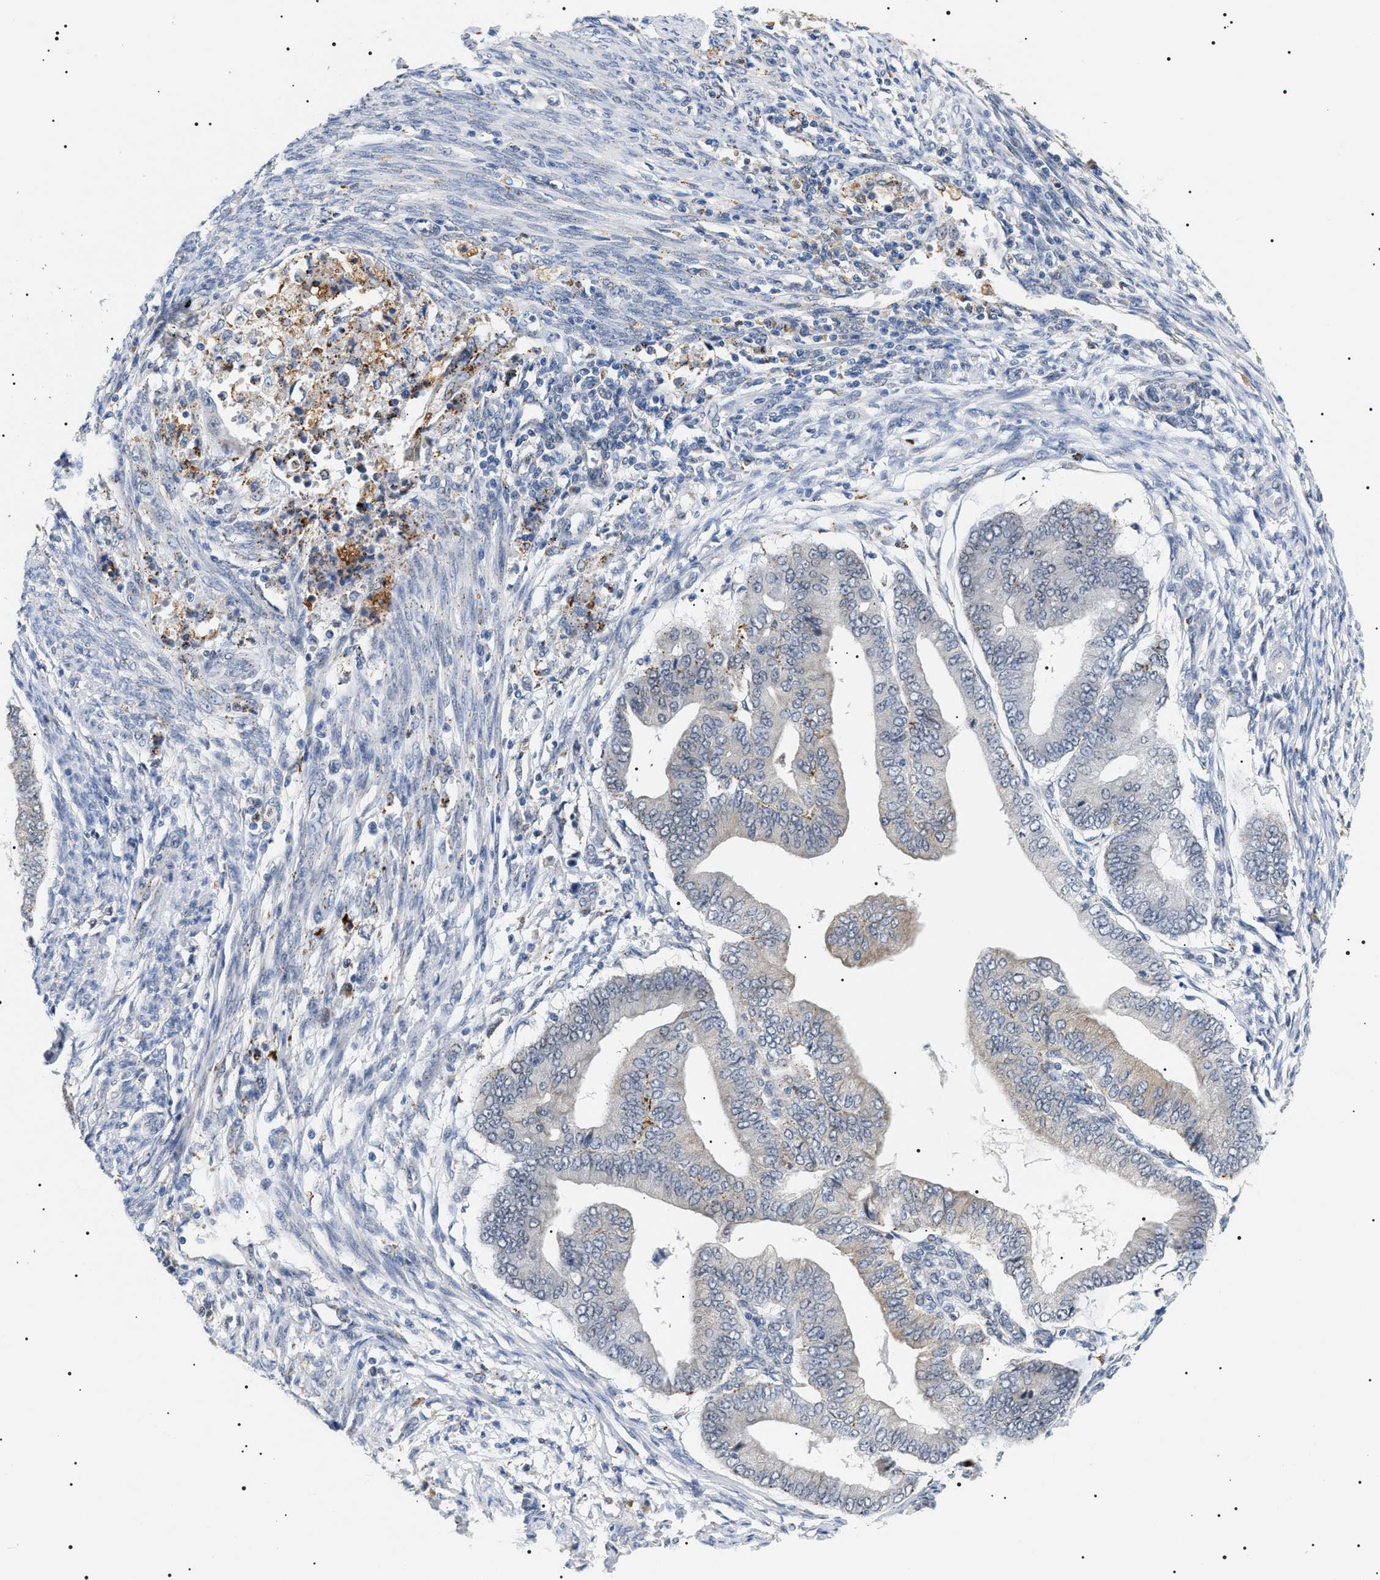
{"staining": {"intensity": "strong", "quantity": "<25%", "location": "cytoplasmic/membranous"}, "tissue": "endometrial cancer", "cell_type": "Tumor cells", "image_type": "cancer", "snomed": [{"axis": "morphology", "description": "Polyp, NOS"}, {"axis": "morphology", "description": "Adenocarcinoma, NOS"}, {"axis": "morphology", "description": "Adenoma, NOS"}, {"axis": "topography", "description": "Endometrium"}], "caption": "Endometrial cancer tissue shows strong cytoplasmic/membranous expression in approximately <25% of tumor cells", "gene": "HSD17B11", "patient": {"sex": "female", "age": 79}}